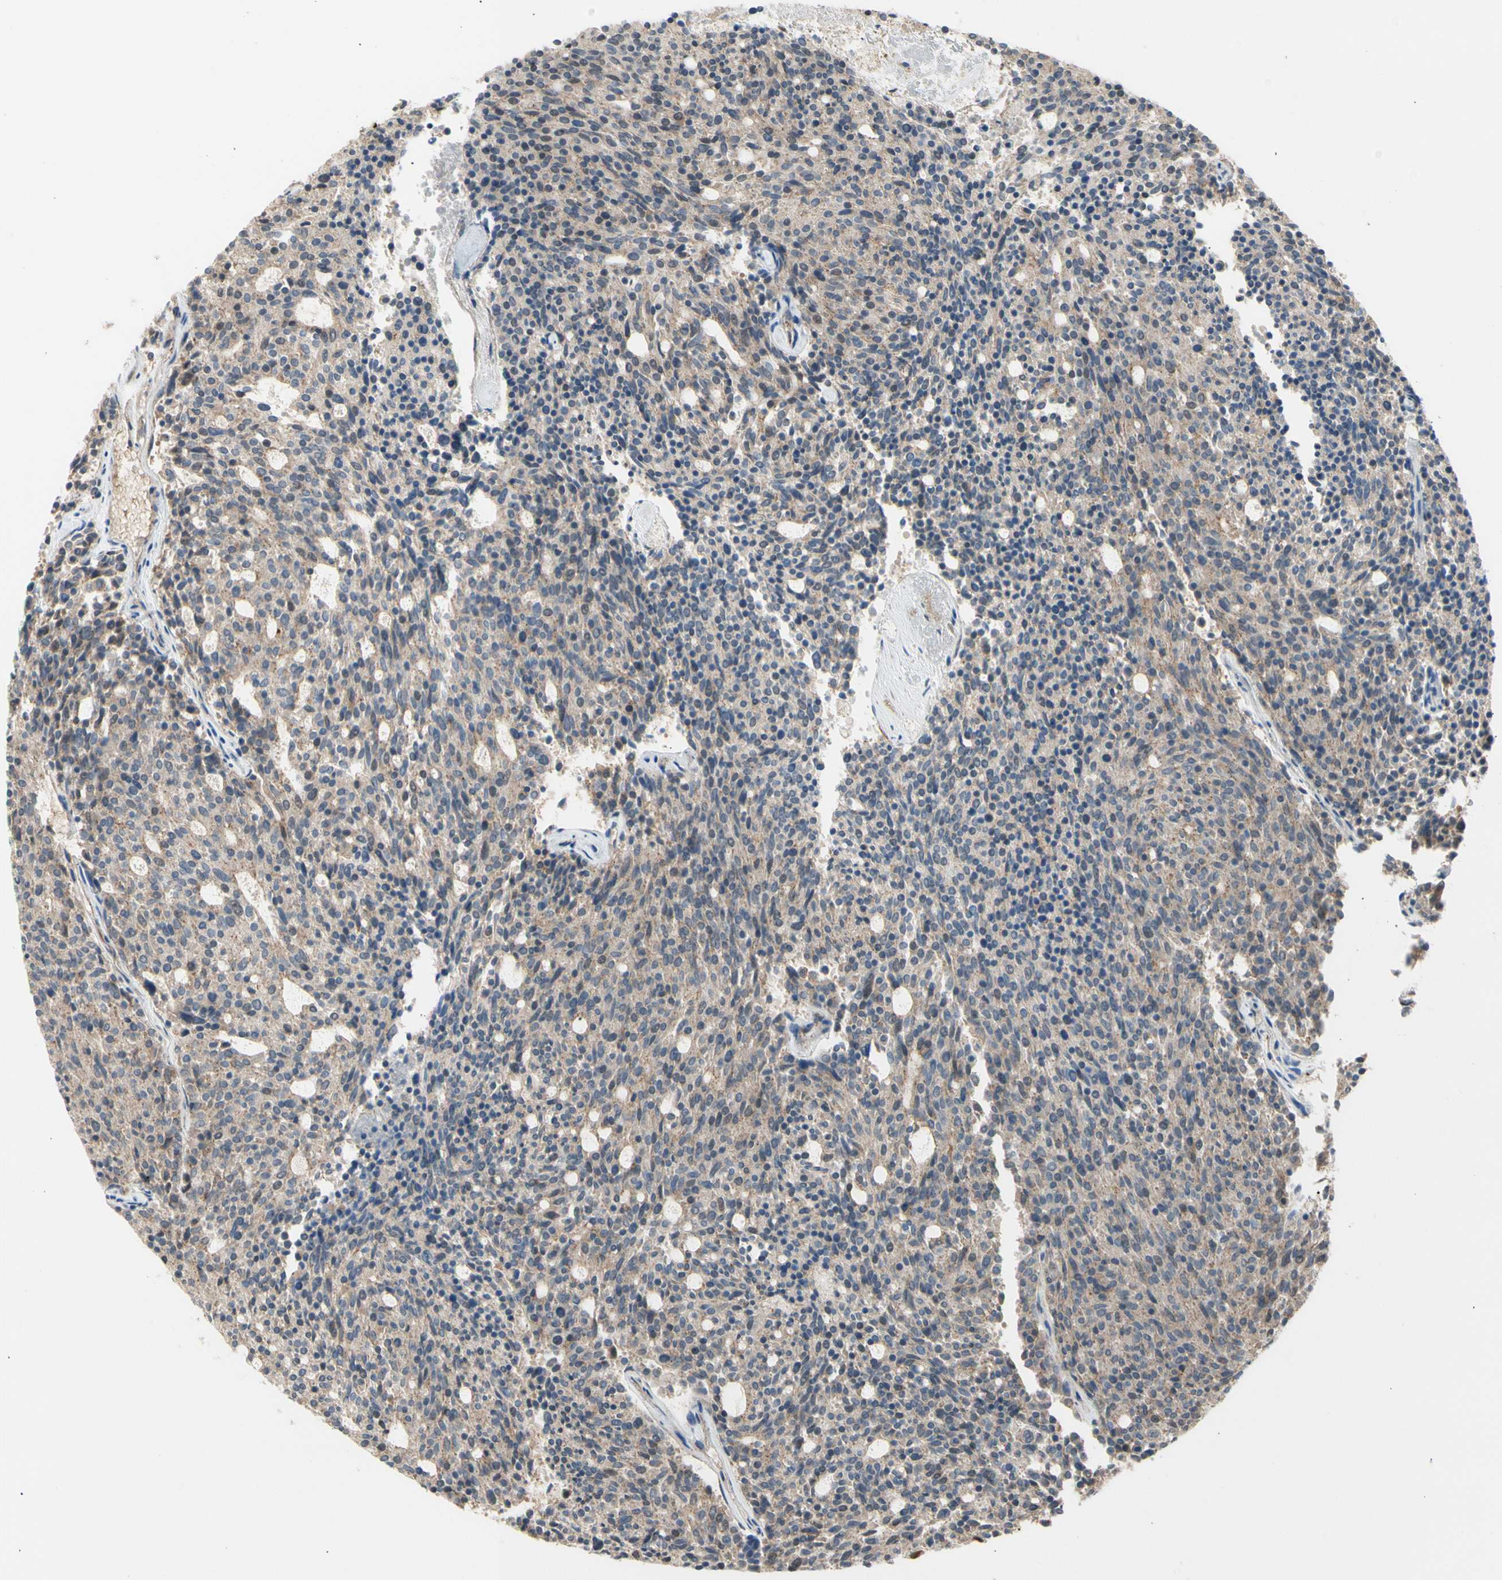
{"staining": {"intensity": "weak", "quantity": ">75%", "location": "cytoplasmic/membranous"}, "tissue": "carcinoid", "cell_type": "Tumor cells", "image_type": "cancer", "snomed": [{"axis": "morphology", "description": "Carcinoid, malignant, NOS"}, {"axis": "topography", "description": "Pancreas"}], "caption": "A high-resolution image shows immunohistochemistry staining of carcinoid, which reveals weak cytoplasmic/membranous staining in about >75% of tumor cells.", "gene": "GALNT5", "patient": {"sex": "female", "age": 54}}